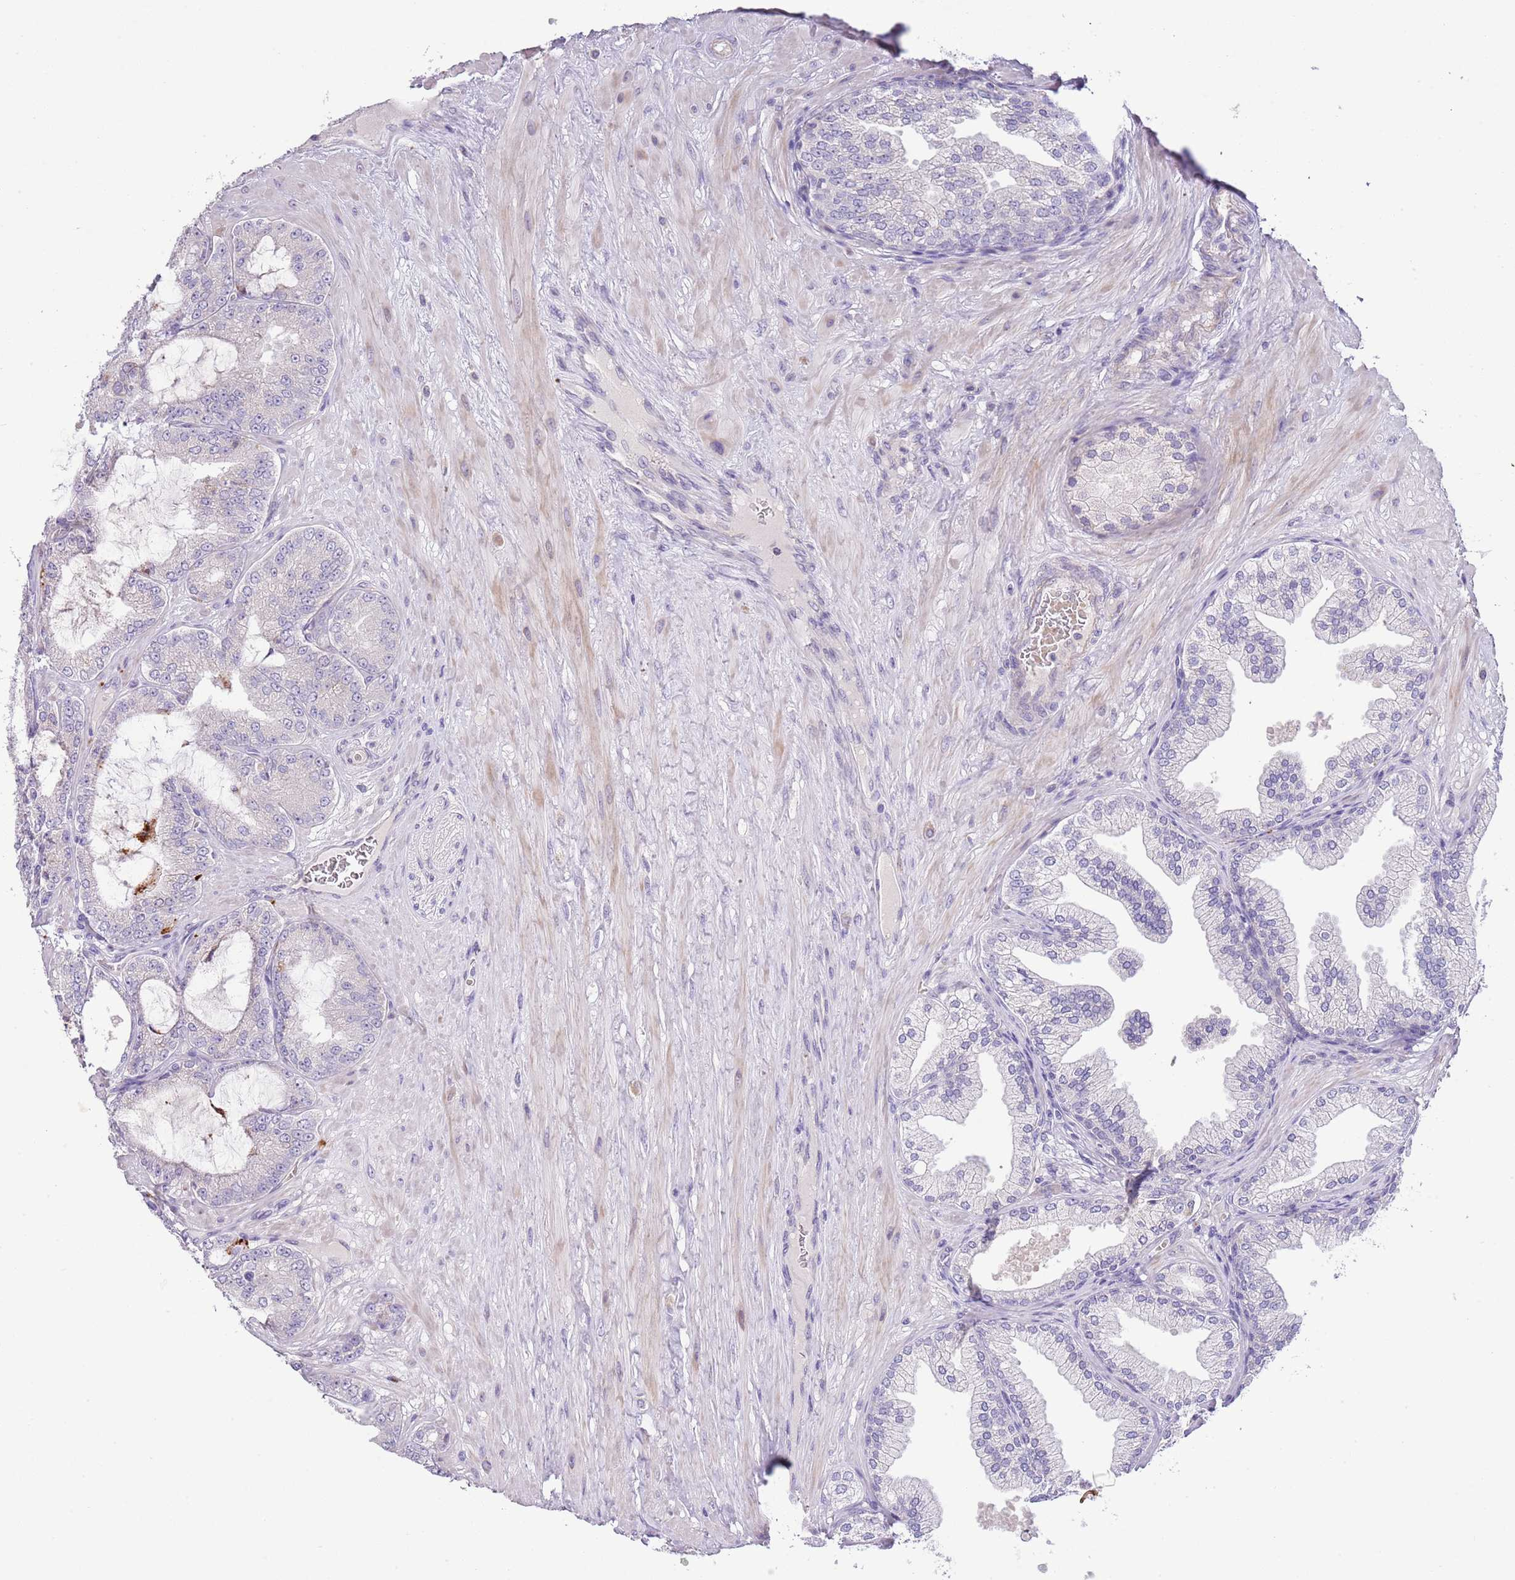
{"staining": {"intensity": "negative", "quantity": "none", "location": "none"}, "tissue": "prostate cancer", "cell_type": "Tumor cells", "image_type": "cancer", "snomed": [{"axis": "morphology", "description": "Adenocarcinoma, Low grade"}, {"axis": "topography", "description": "Prostate"}], "caption": "This is an immunohistochemistry micrograph of prostate low-grade adenocarcinoma. There is no staining in tumor cells.", "gene": "ABHD17A", "patient": {"sex": "male", "age": 63}}